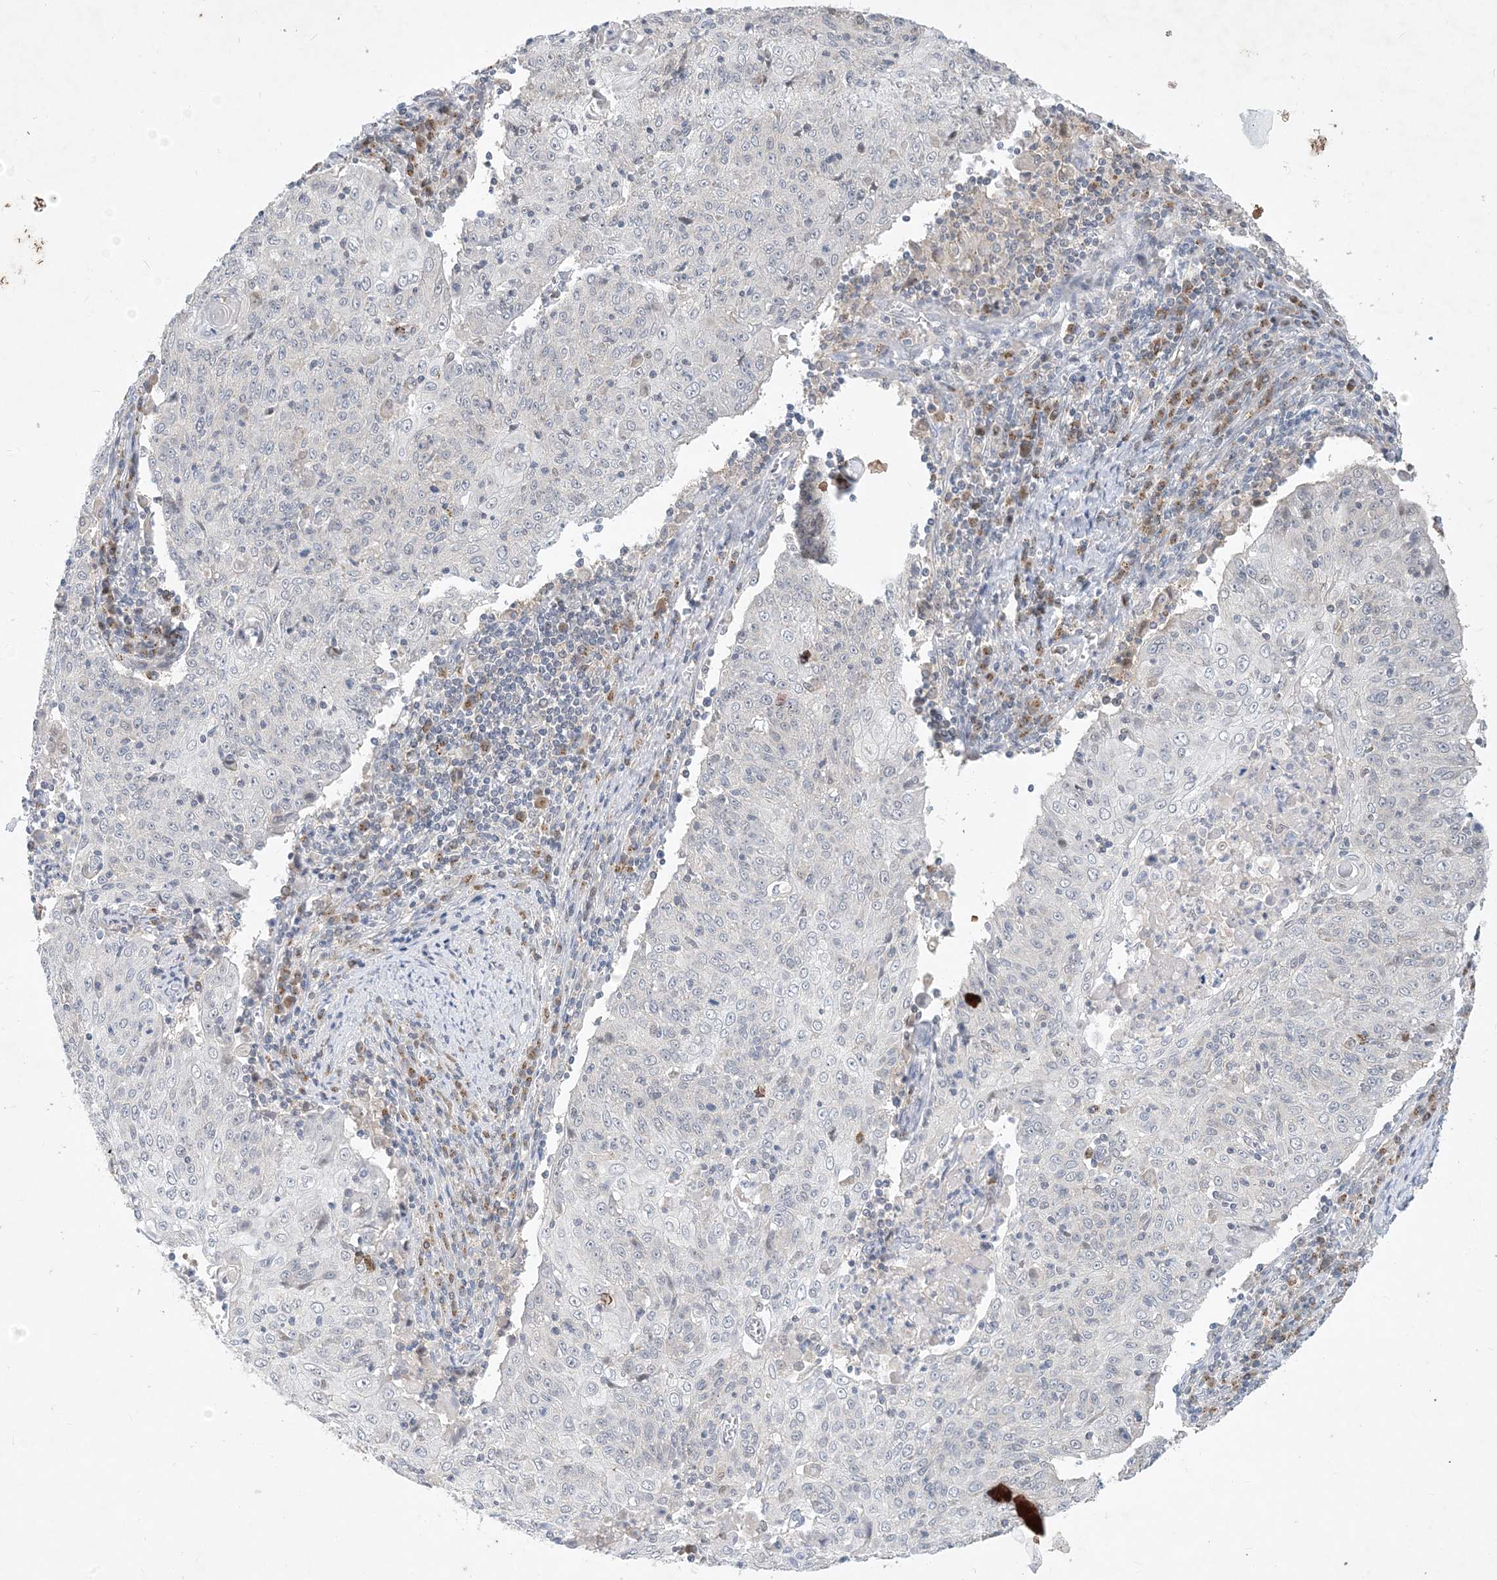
{"staining": {"intensity": "negative", "quantity": "none", "location": "none"}, "tissue": "cervical cancer", "cell_type": "Tumor cells", "image_type": "cancer", "snomed": [{"axis": "morphology", "description": "Squamous cell carcinoma, NOS"}, {"axis": "topography", "description": "Cervix"}], "caption": "Tumor cells show no significant expression in squamous cell carcinoma (cervical).", "gene": "CCDC14", "patient": {"sex": "female", "age": 48}}